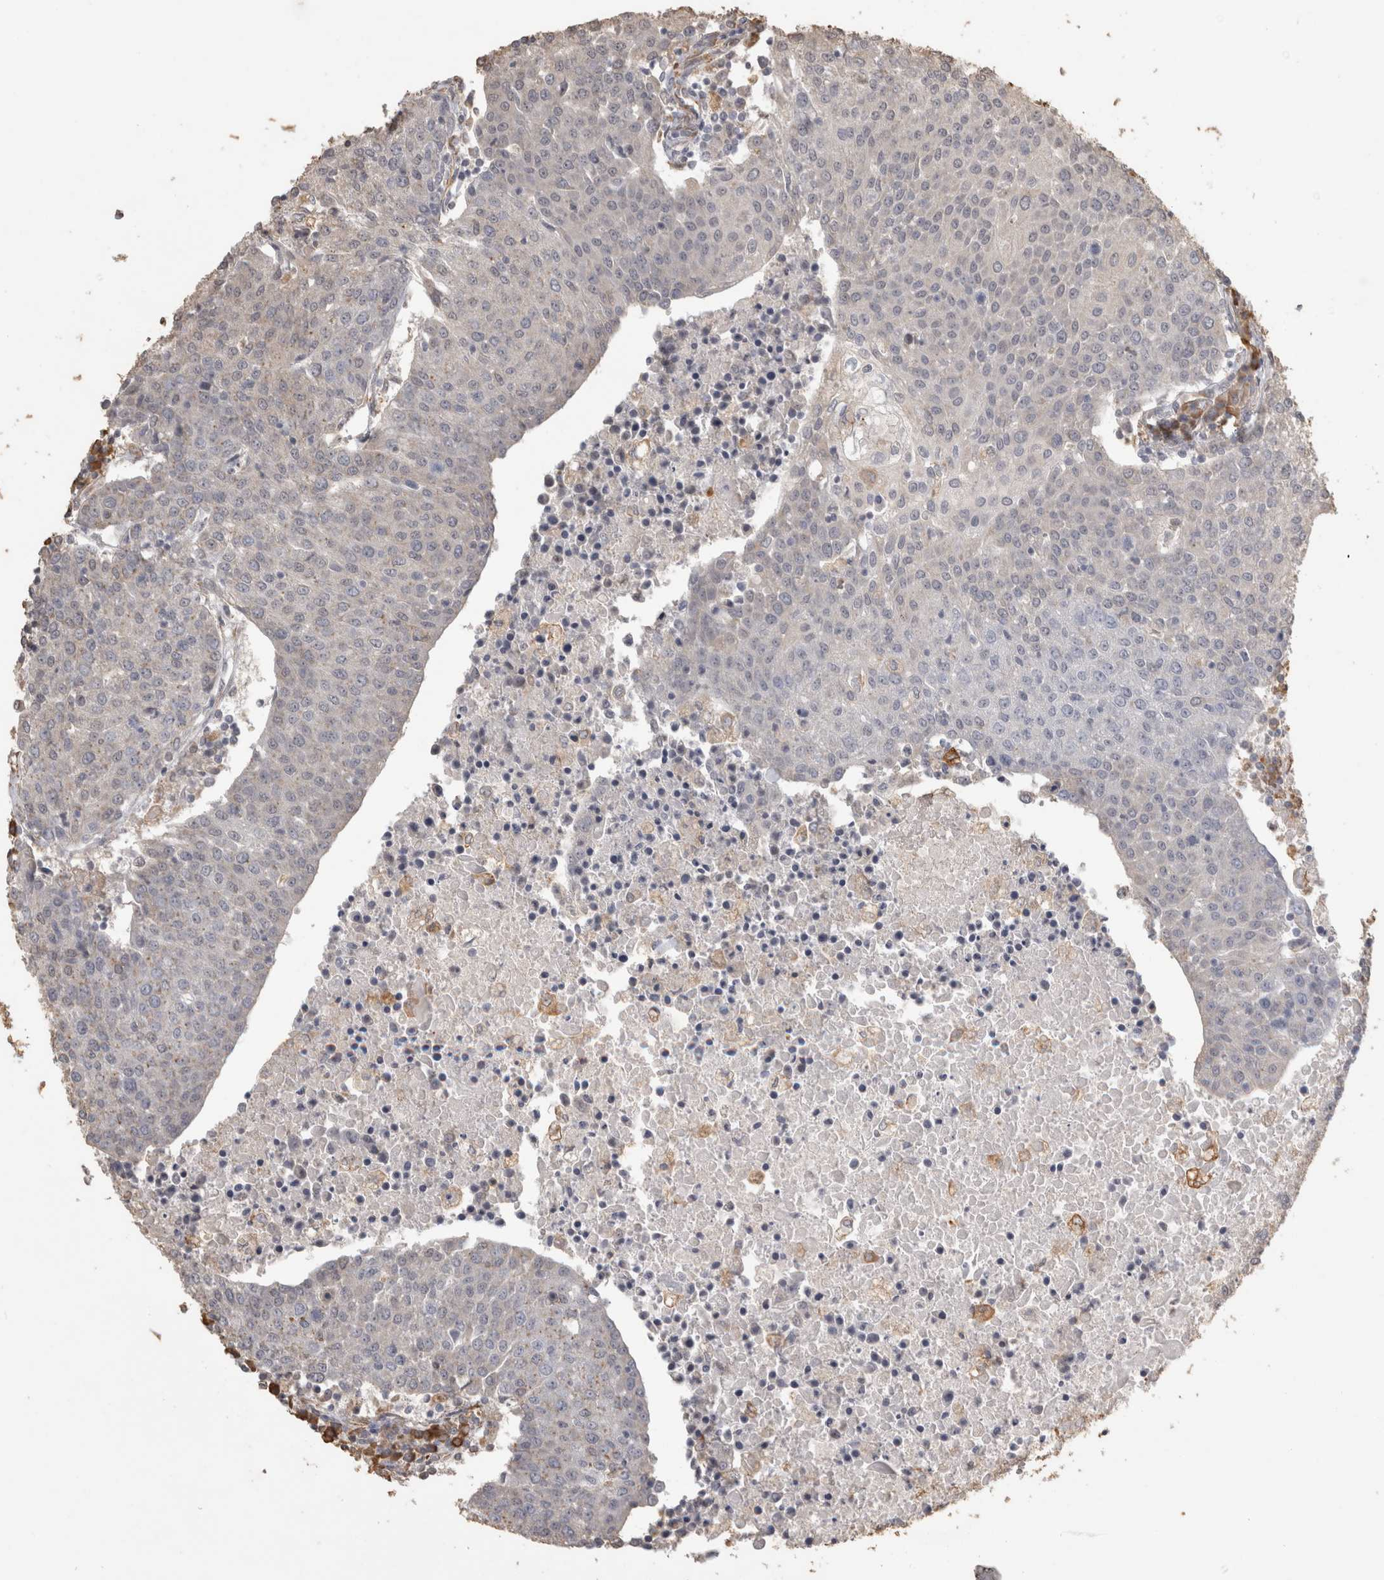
{"staining": {"intensity": "negative", "quantity": "none", "location": "none"}, "tissue": "urothelial cancer", "cell_type": "Tumor cells", "image_type": "cancer", "snomed": [{"axis": "morphology", "description": "Urothelial carcinoma, High grade"}, {"axis": "topography", "description": "Urinary bladder"}], "caption": "Urothelial cancer was stained to show a protein in brown. There is no significant positivity in tumor cells. (Stains: DAB immunohistochemistry (IHC) with hematoxylin counter stain, Microscopy: brightfield microscopy at high magnification).", "gene": "REPS2", "patient": {"sex": "female", "age": 85}}